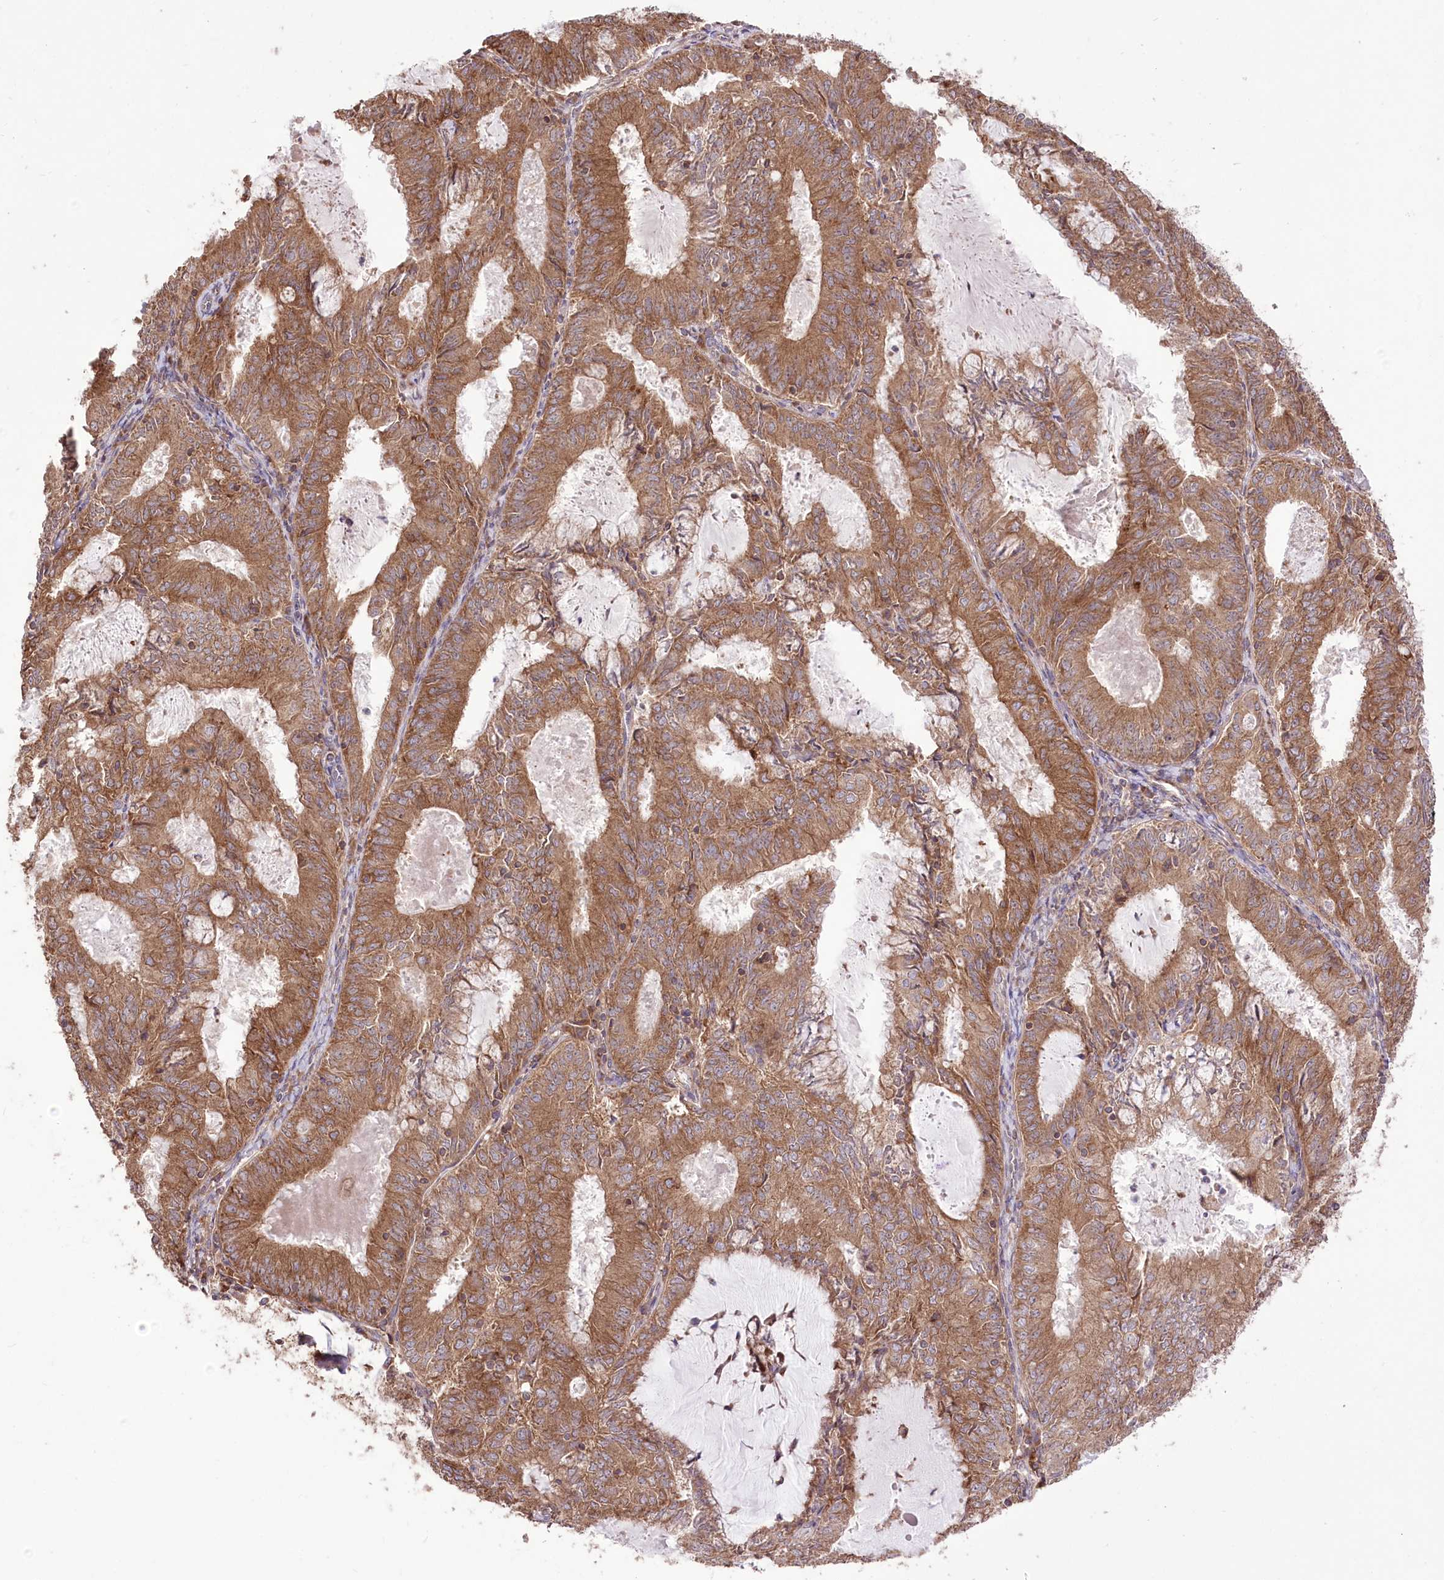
{"staining": {"intensity": "moderate", "quantity": ">75%", "location": "cytoplasmic/membranous"}, "tissue": "endometrial cancer", "cell_type": "Tumor cells", "image_type": "cancer", "snomed": [{"axis": "morphology", "description": "Adenocarcinoma, NOS"}, {"axis": "topography", "description": "Endometrium"}], "caption": "Human endometrial cancer (adenocarcinoma) stained with a brown dye exhibits moderate cytoplasmic/membranous positive positivity in about >75% of tumor cells.", "gene": "XYLB", "patient": {"sex": "female", "age": 57}}